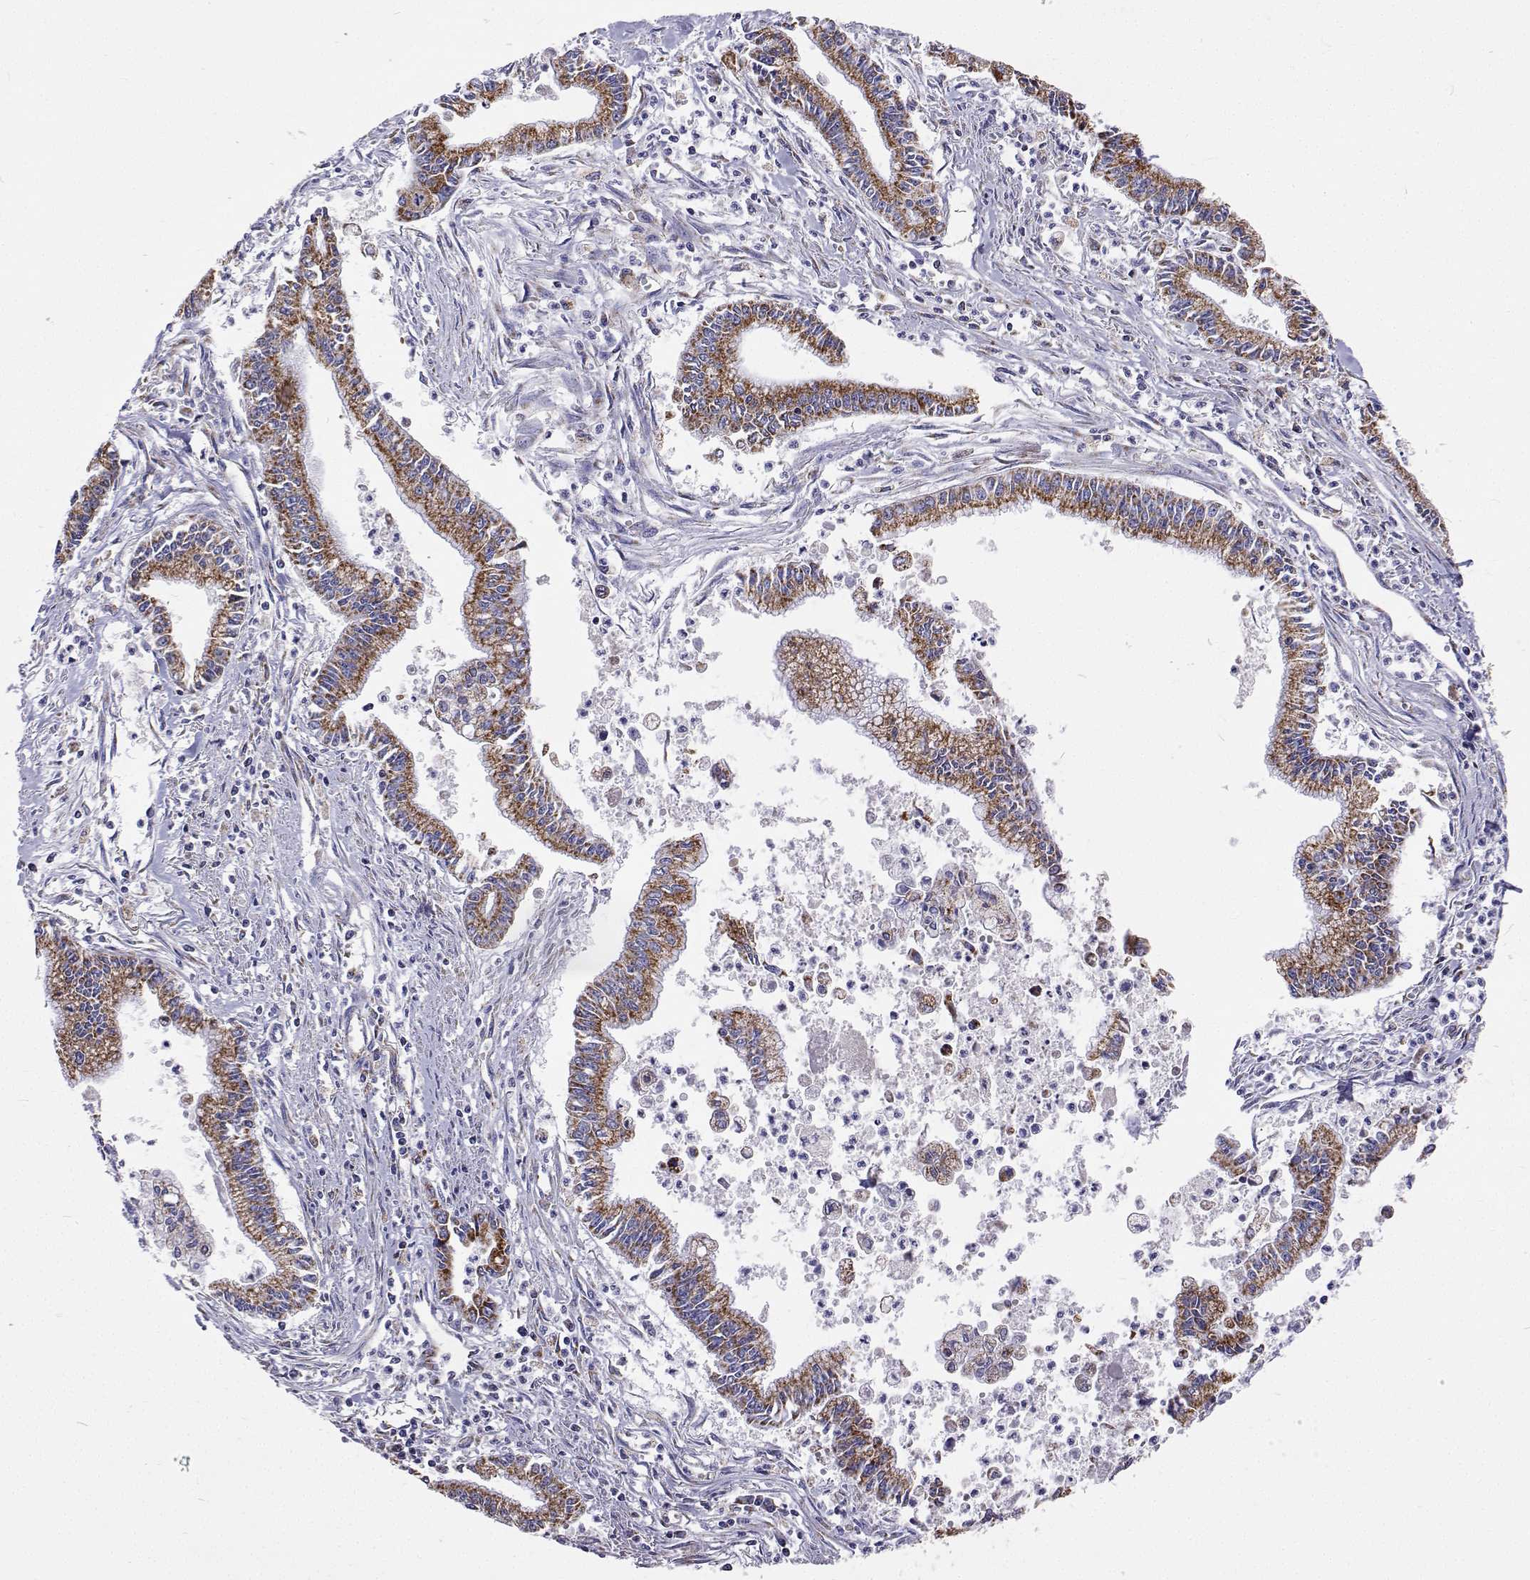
{"staining": {"intensity": "moderate", "quantity": ">75%", "location": "cytoplasmic/membranous"}, "tissue": "pancreatic cancer", "cell_type": "Tumor cells", "image_type": "cancer", "snomed": [{"axis": "morphology", "description": "Adenocarcinoma, NOS"}, {"axis": "topography", "description": "Pancreas"}], "caption": "This micrograph demonstrates IHC staining of pancreatic cancer (adenocarcinoma), with medium moderate cytoplasmic/membranous expression in about >75% of tumor cells.", "gene": "MCCC2", "patient": {"sex": "female", "age": 65}}